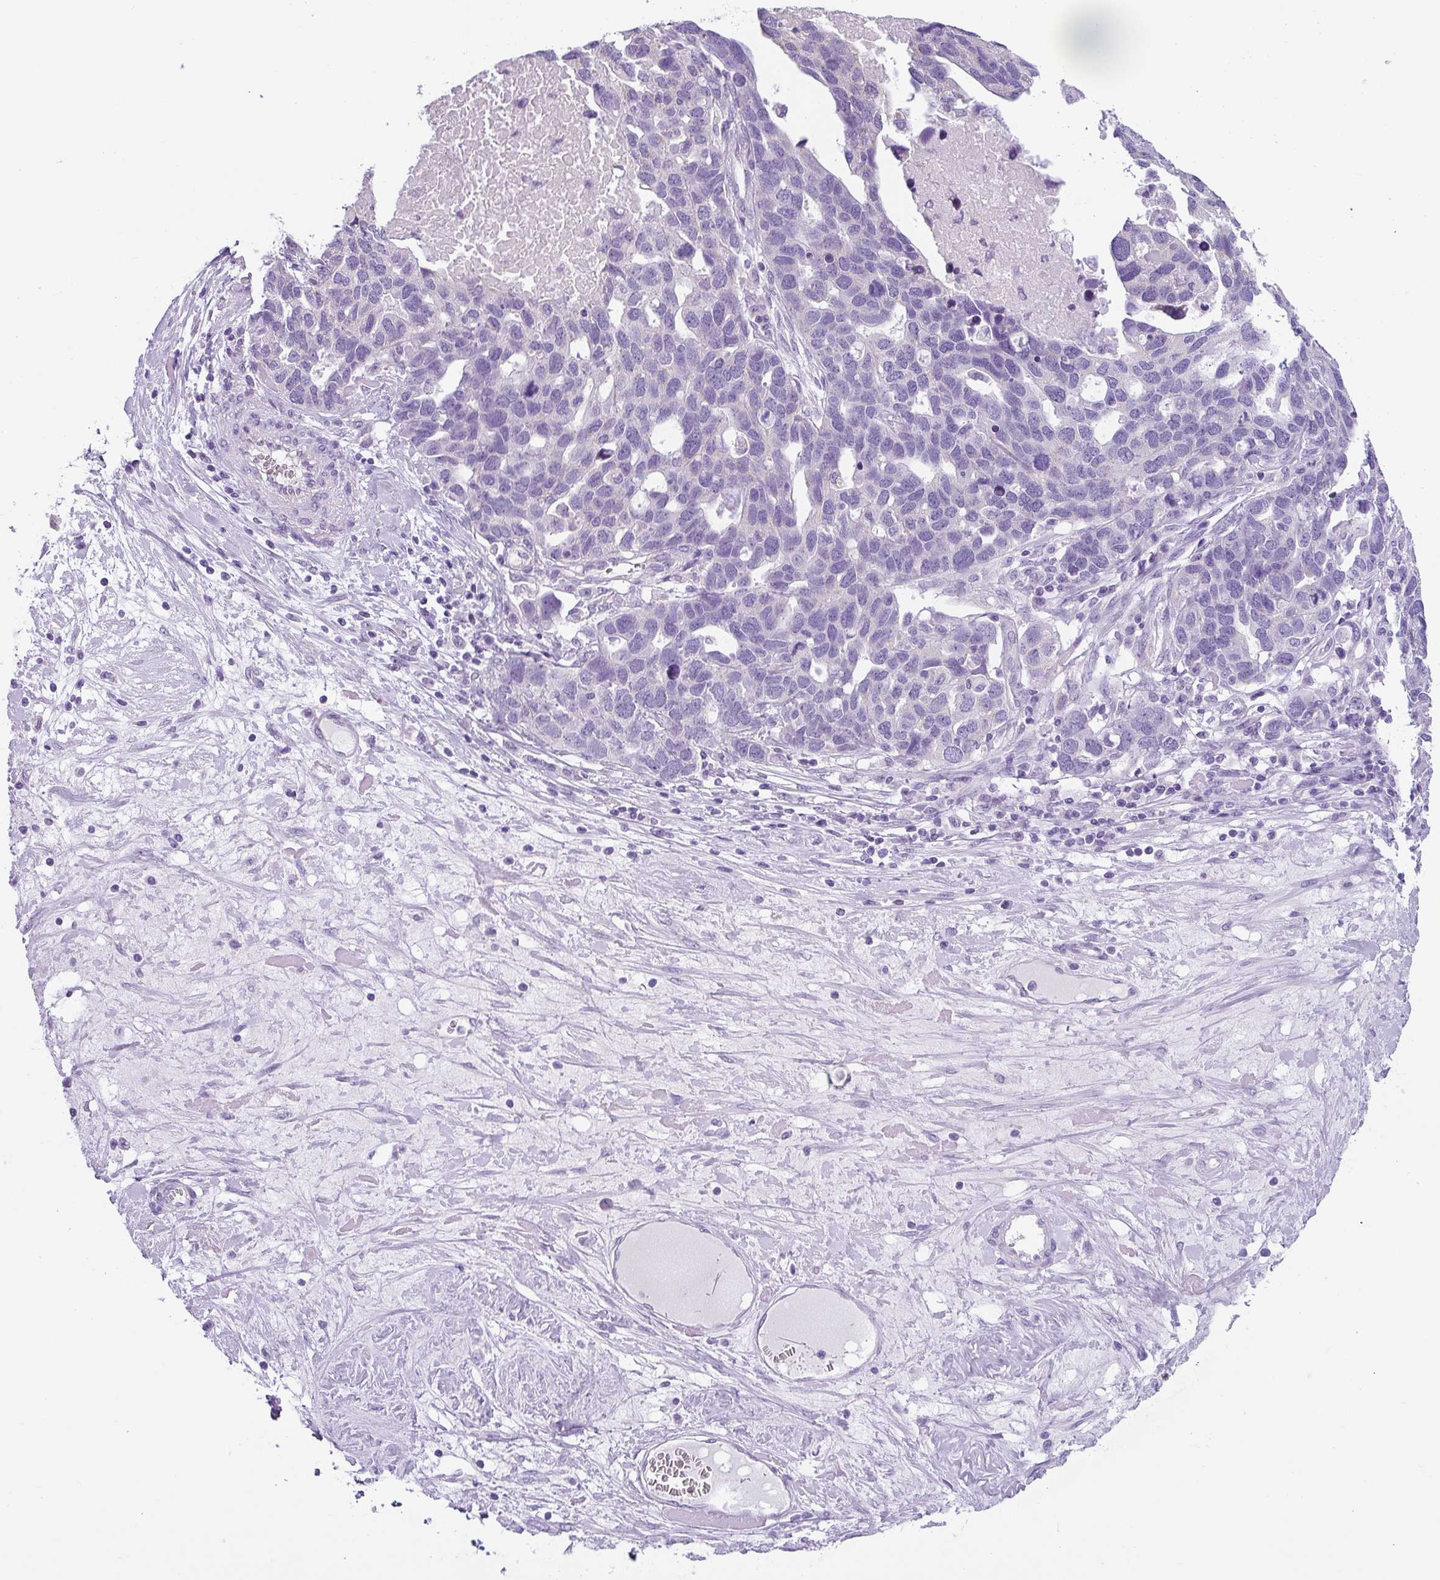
{"staining": {"intensity": "negative", "quantity": "none", "location": "none"}, "tissue": "ovarian cancer", "cell_type": "Tumor cells", "image_type": "cancer", "snomed": [{"axis": "morphology", "description": "Cystadenocarcinoma, serous, NOS"}, {"axis": "topography", "description": "Ovary"}], "caption": "This is a micrograph of IHC staining of ovarian cancer, which shows no positivity in tumor cells.", "gene": "PALS2", "patient": {"sex": "female", "age": 54}}